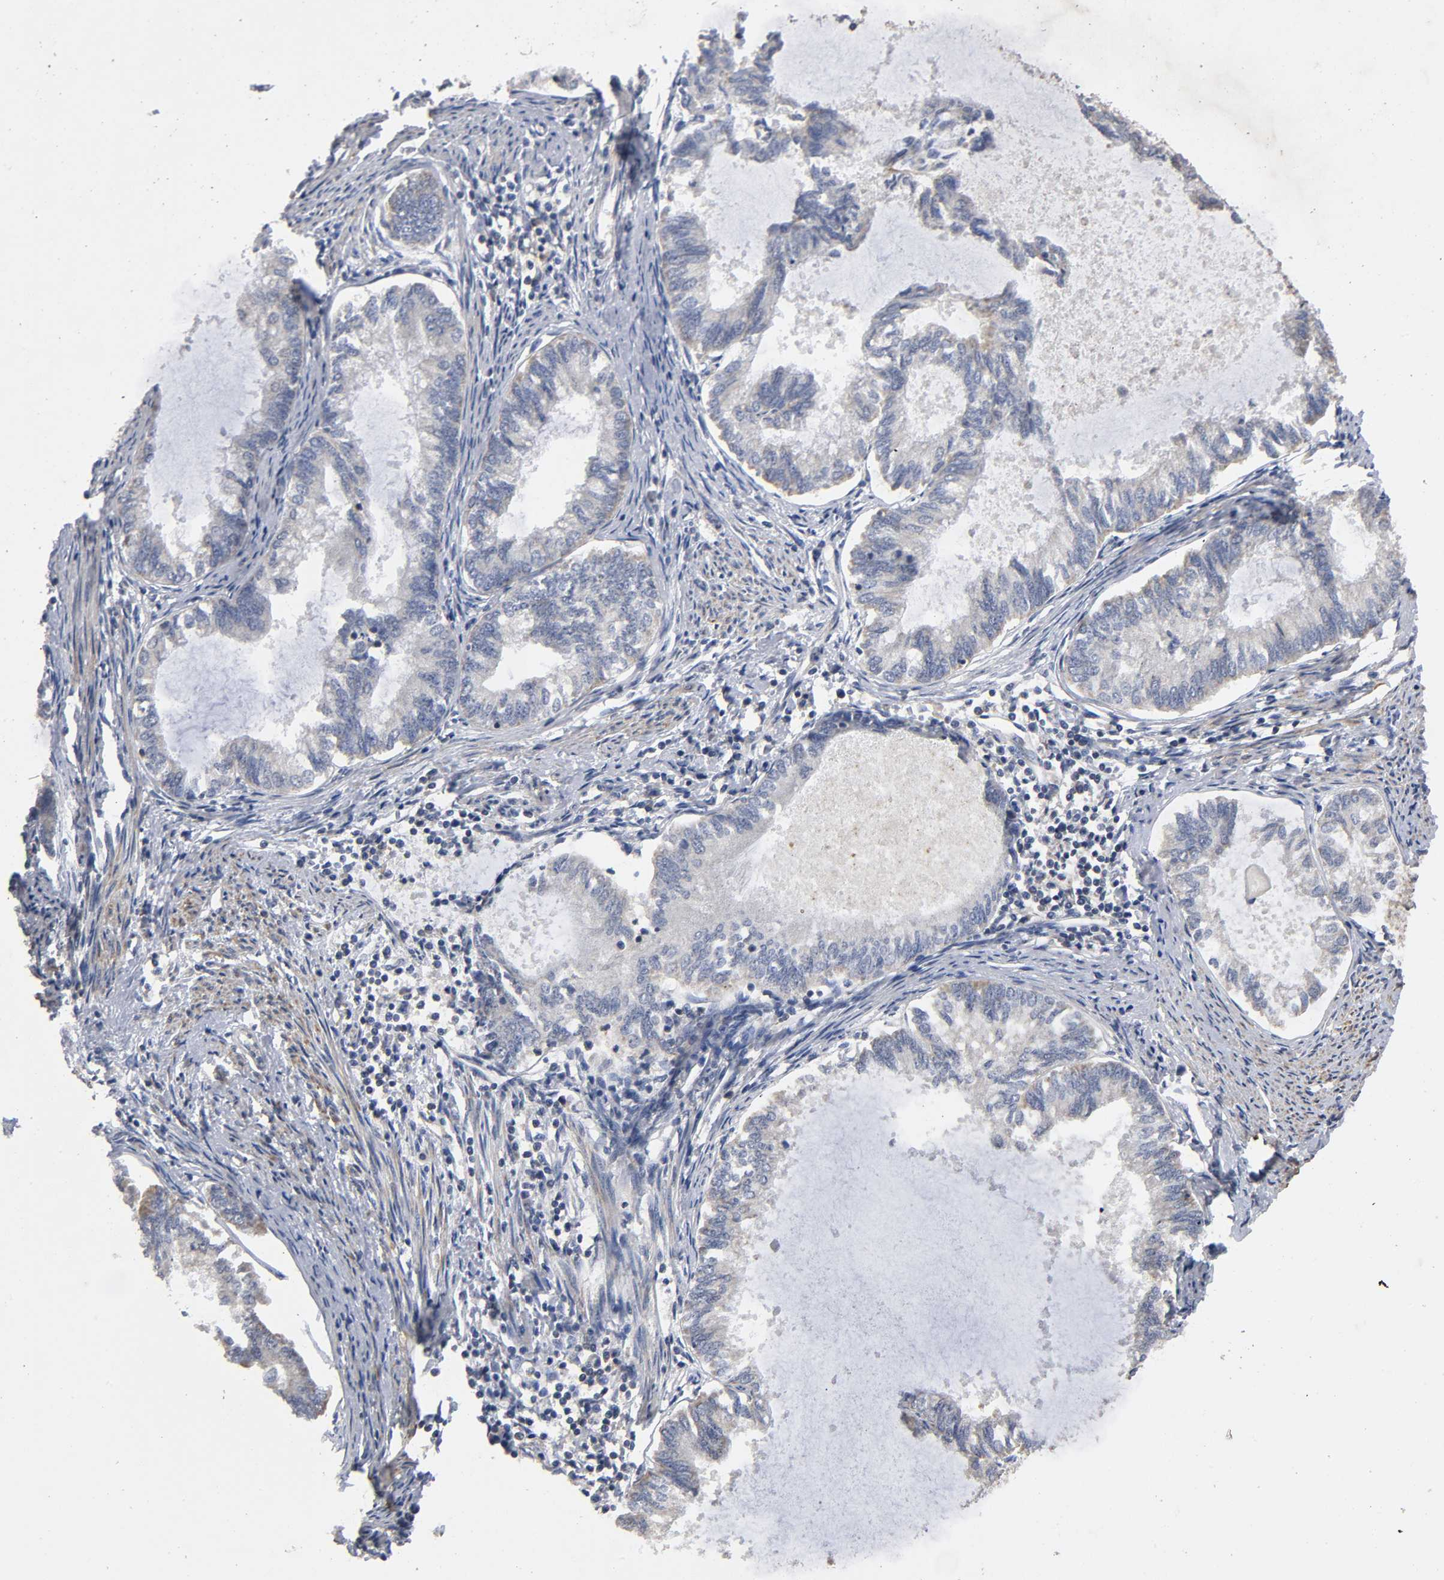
{"staining": {"intensity": "weak", "quantity": "25%-75%", "location": "cytoplasmic/membranous"}, "tissue": "endometrial cancer", "cell_type": "Tumor cells", "image_type": "cancer", "snomed": [{"axis": "morphology", "description": "Adenocarcinoma, NOS"}, {"axis": "topography", "description": "Endometrium"}], "caption": "Immunohistochemical staining of endometrial adenocarcinoma displays low levels of weak cytoplasmic/membranous positivity in about 25%-75% of tumor cells.", "gene": "SYT16", "patient": {"sex": "female", "age": 86}}